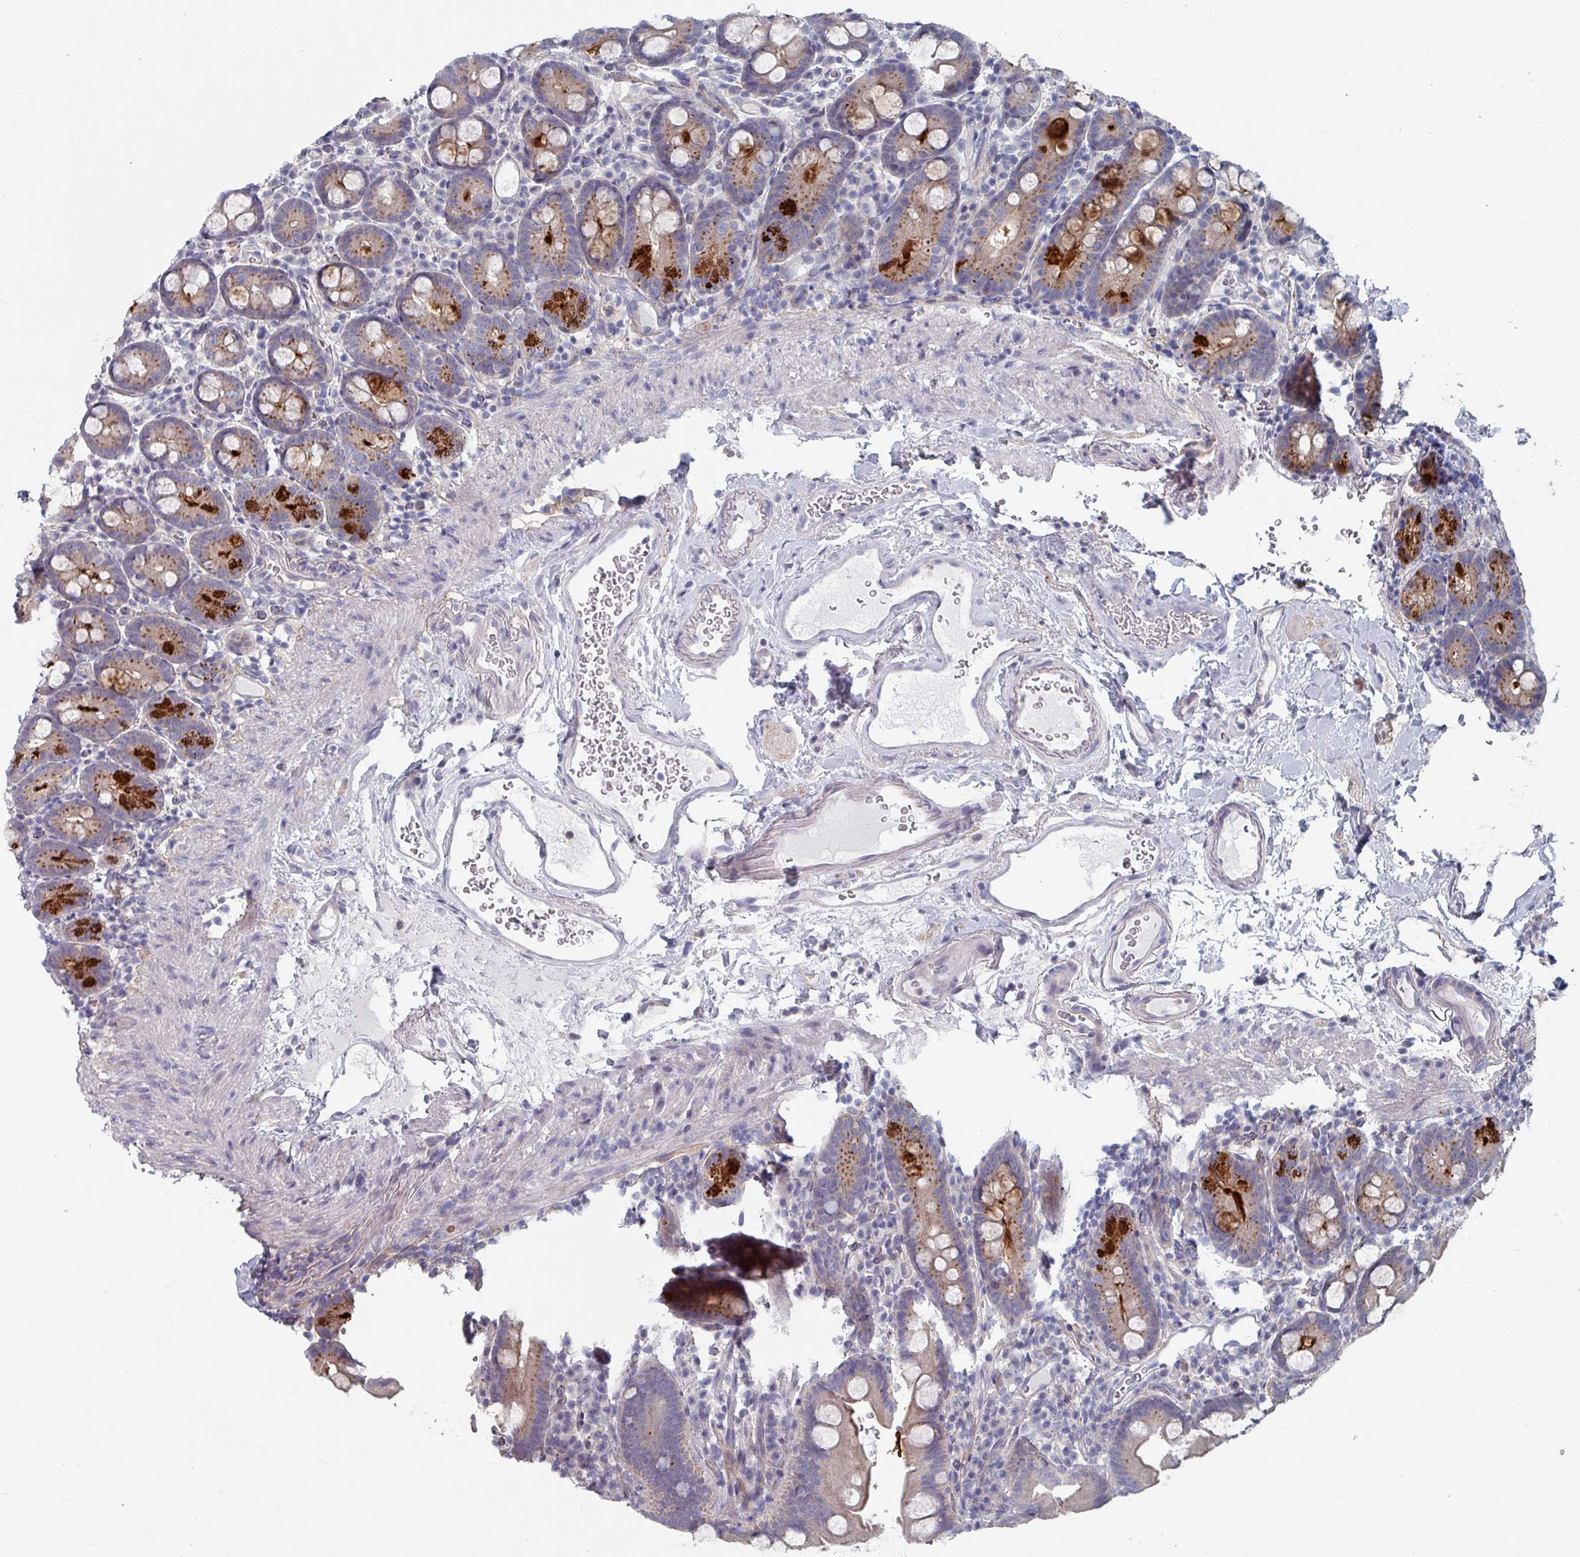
{"staining": {"intensity": "strong", "quantity": "<25%", "location": "cytoplasmic/membranous"}, "tissue": "small intestine", "cell_type": "Glandular cells", "image_type": "normal", "snomed": [{"axis": "morphology", "description": "Normal tissue, NOS"}, {"axis": "topography", "description": "Small intestine"}], "caption": "Immunohistochemical staining of normal human small intestine displays <25% levels of strong cytoplasmic/membranous protein expression in approximately <25% of glandular cells.", "gene": "EFL1", "patient": {"sex": "female", "age": 68}}